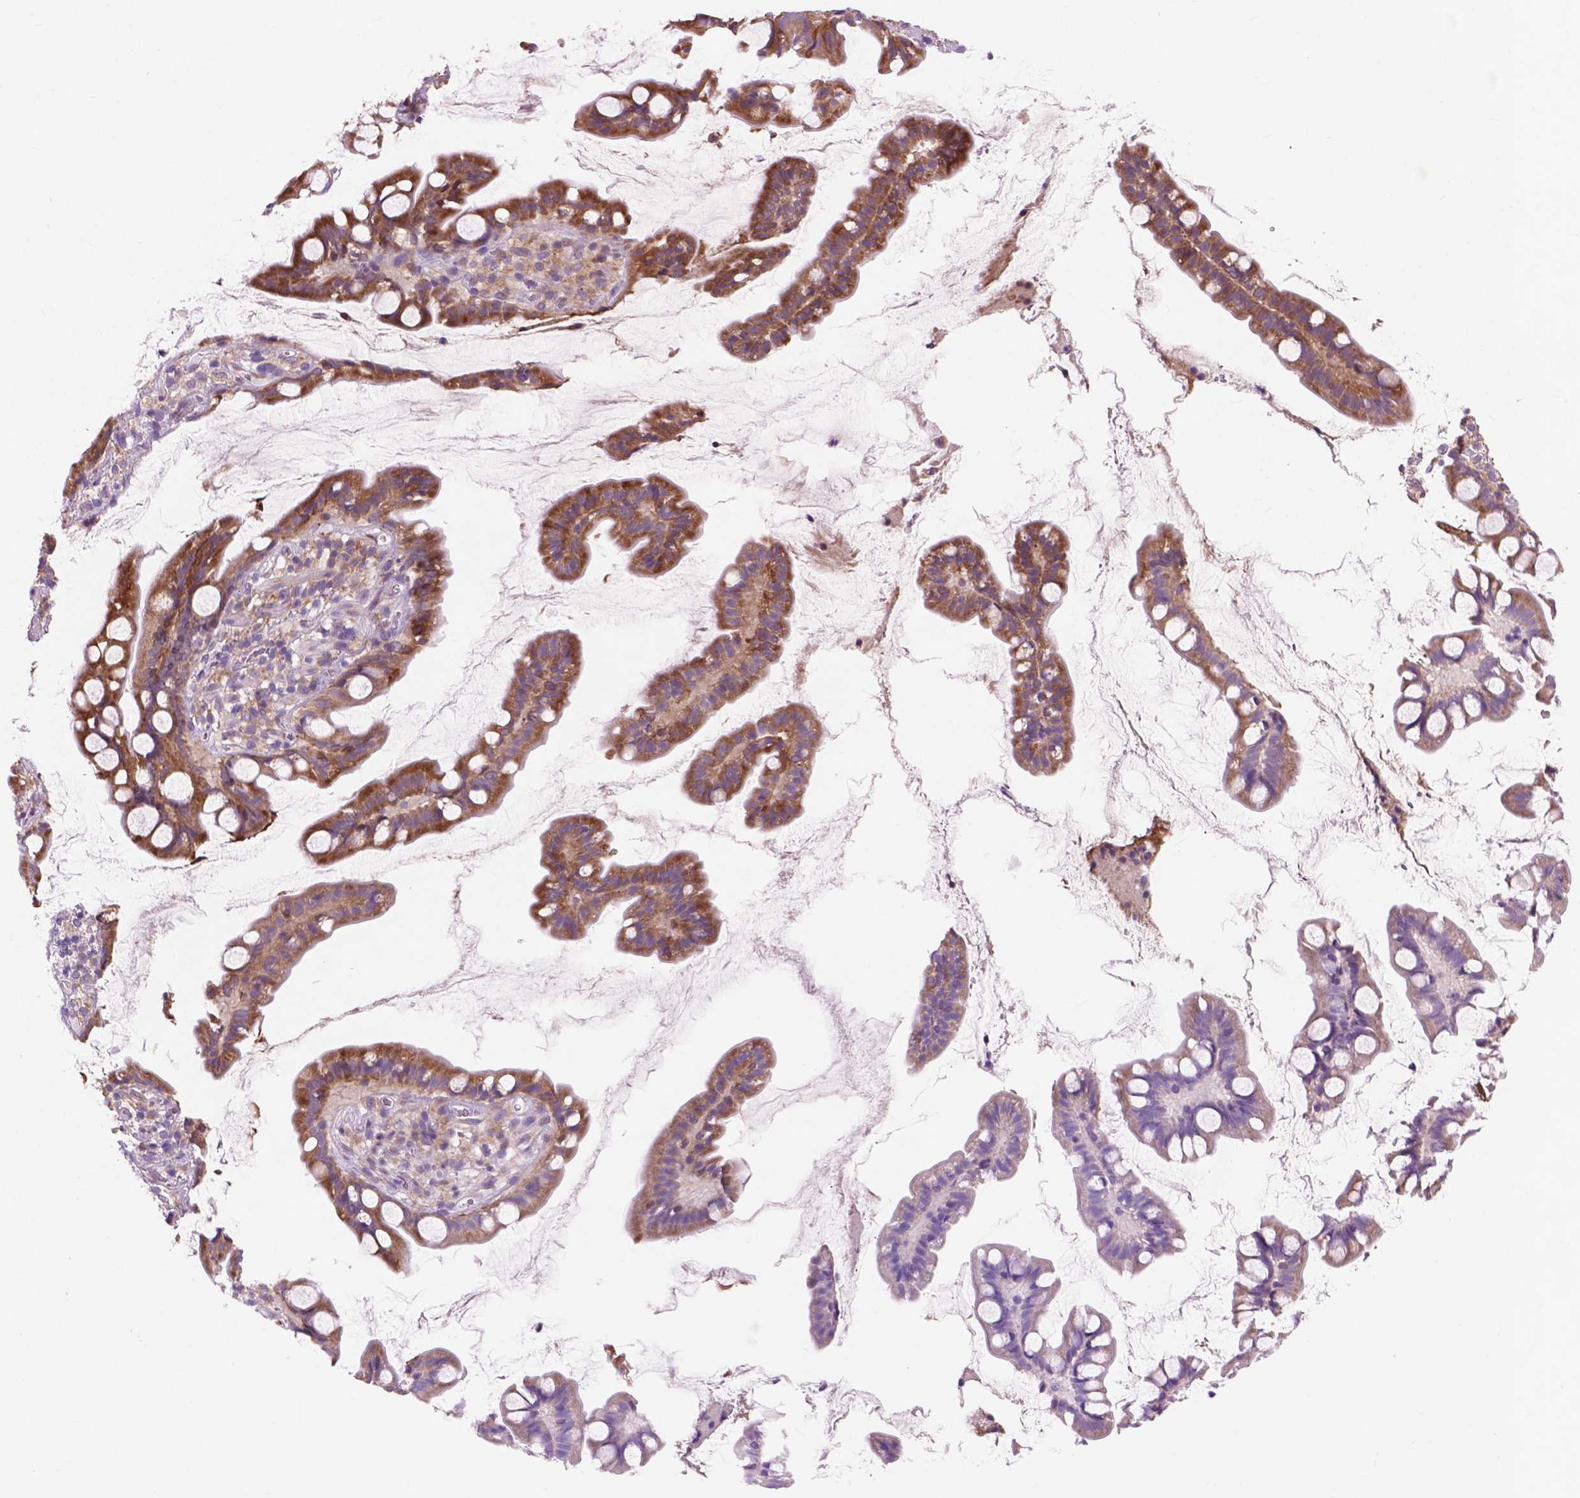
{"staining": {"intensity": "strong", "quantity": ">75%", "location": "cytoplasmic/membranous"}, "tissue": "small intestine", "cell_type": "Glandular cells", "image_type": "normal", "snomed": [{"axis": "morphology", "description": "Normal tissue, NOS"}, {"axis": "topography", "description": "Small intestine"}], "caption": "High-magnification brightfield microscopy of unremarkable small intestine stained with DAB (3,3'-diaminobenzidine) (brown) and counterstained with hematoxylin (blue). glandular cells exhibit strong cytoplasmic/membranous staining is seen in about>75% of cells.", "gene": "RPL37A", "patient": {"sex": "male", "age": 70}}